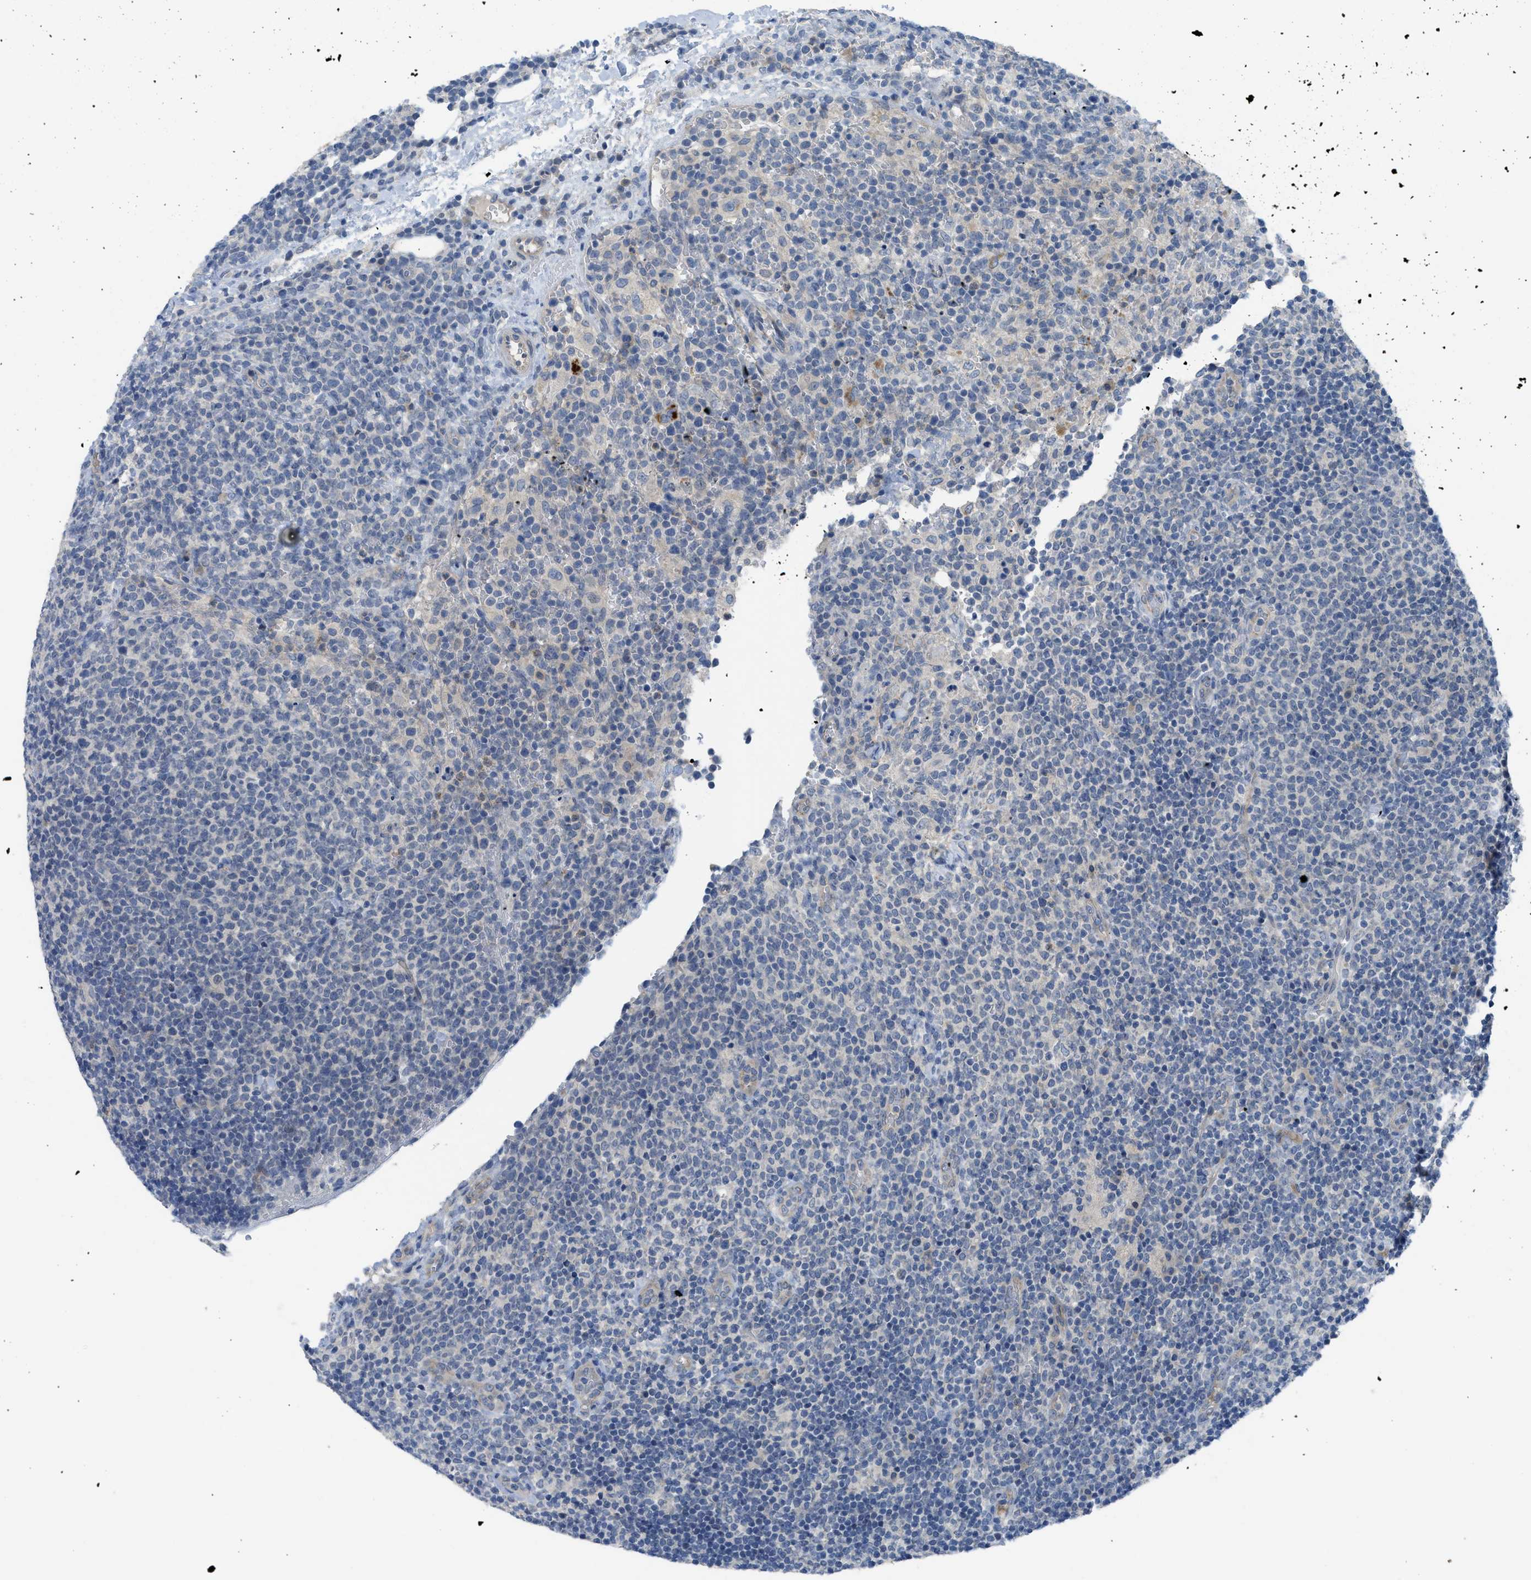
{"staining": {"intensity": "negative", "quantity": "none", "location": "none"}, "tissue": "lymphoma", "cell_type": "Tumor cells", "image_type": "cancer", "snomed": [{"axis": "morphology", "description": "Malignant lymphoma, non-Hodgkin's type, High grade"}, {"axis": "topography", "description": "Lymph node"}], "caption": "DAB (3,3'-diaminobenzidine) immunohistochemical staining of lymphoma demonstrates no significant staining in tumor cells. (IHC, brightfield microscopy, high magnification).", "gene": "TNFAIP1", "patient": {"sex": "male", "age": 61}}